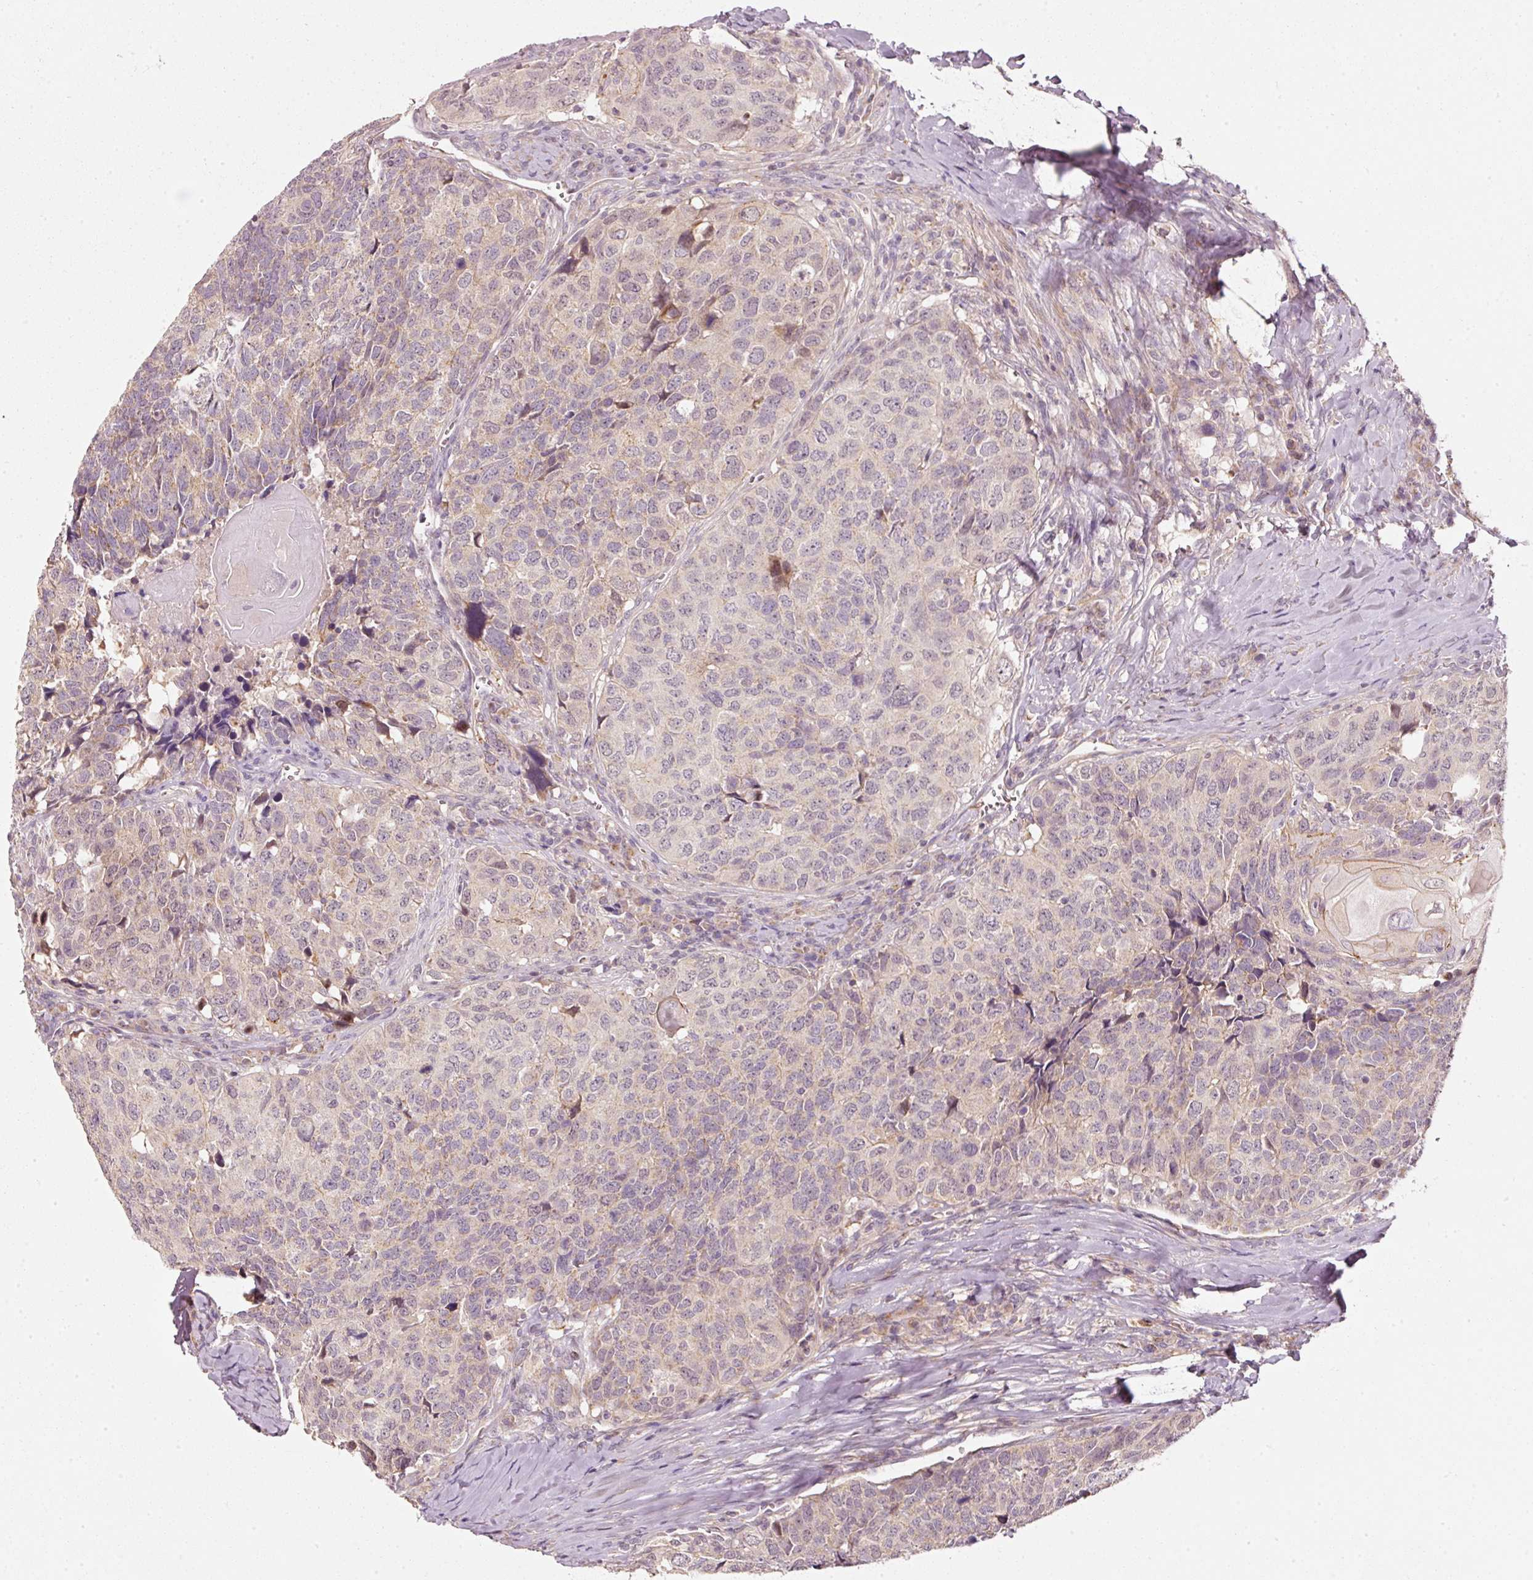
{"staining": {"intensity": "negative", "quantity": "none", "location": "none"}, "tissue": "head and neck cancer", "cell_type": "Tumor cells", "image_type": "cancer", "snomed": [{"axis": "morphology", "description": "Squamous cell carcinoma, NOS"}, {"axis": "topography", "description": "Head-Neck"}], "caption": "Micrograph shows no protein positivity in tumor cells of head and neck cancer (squamous cell carcinoma) tissue. (Stains: DAB (3,3'-diaminobenzidine) immunohistochemistry (IHC) with hematoxylin counter stain, Microscopy: brightfield microscopy at high magnification).", "gene": "ARHGAP22", "patient": {"sex": "male", "age": 66}}